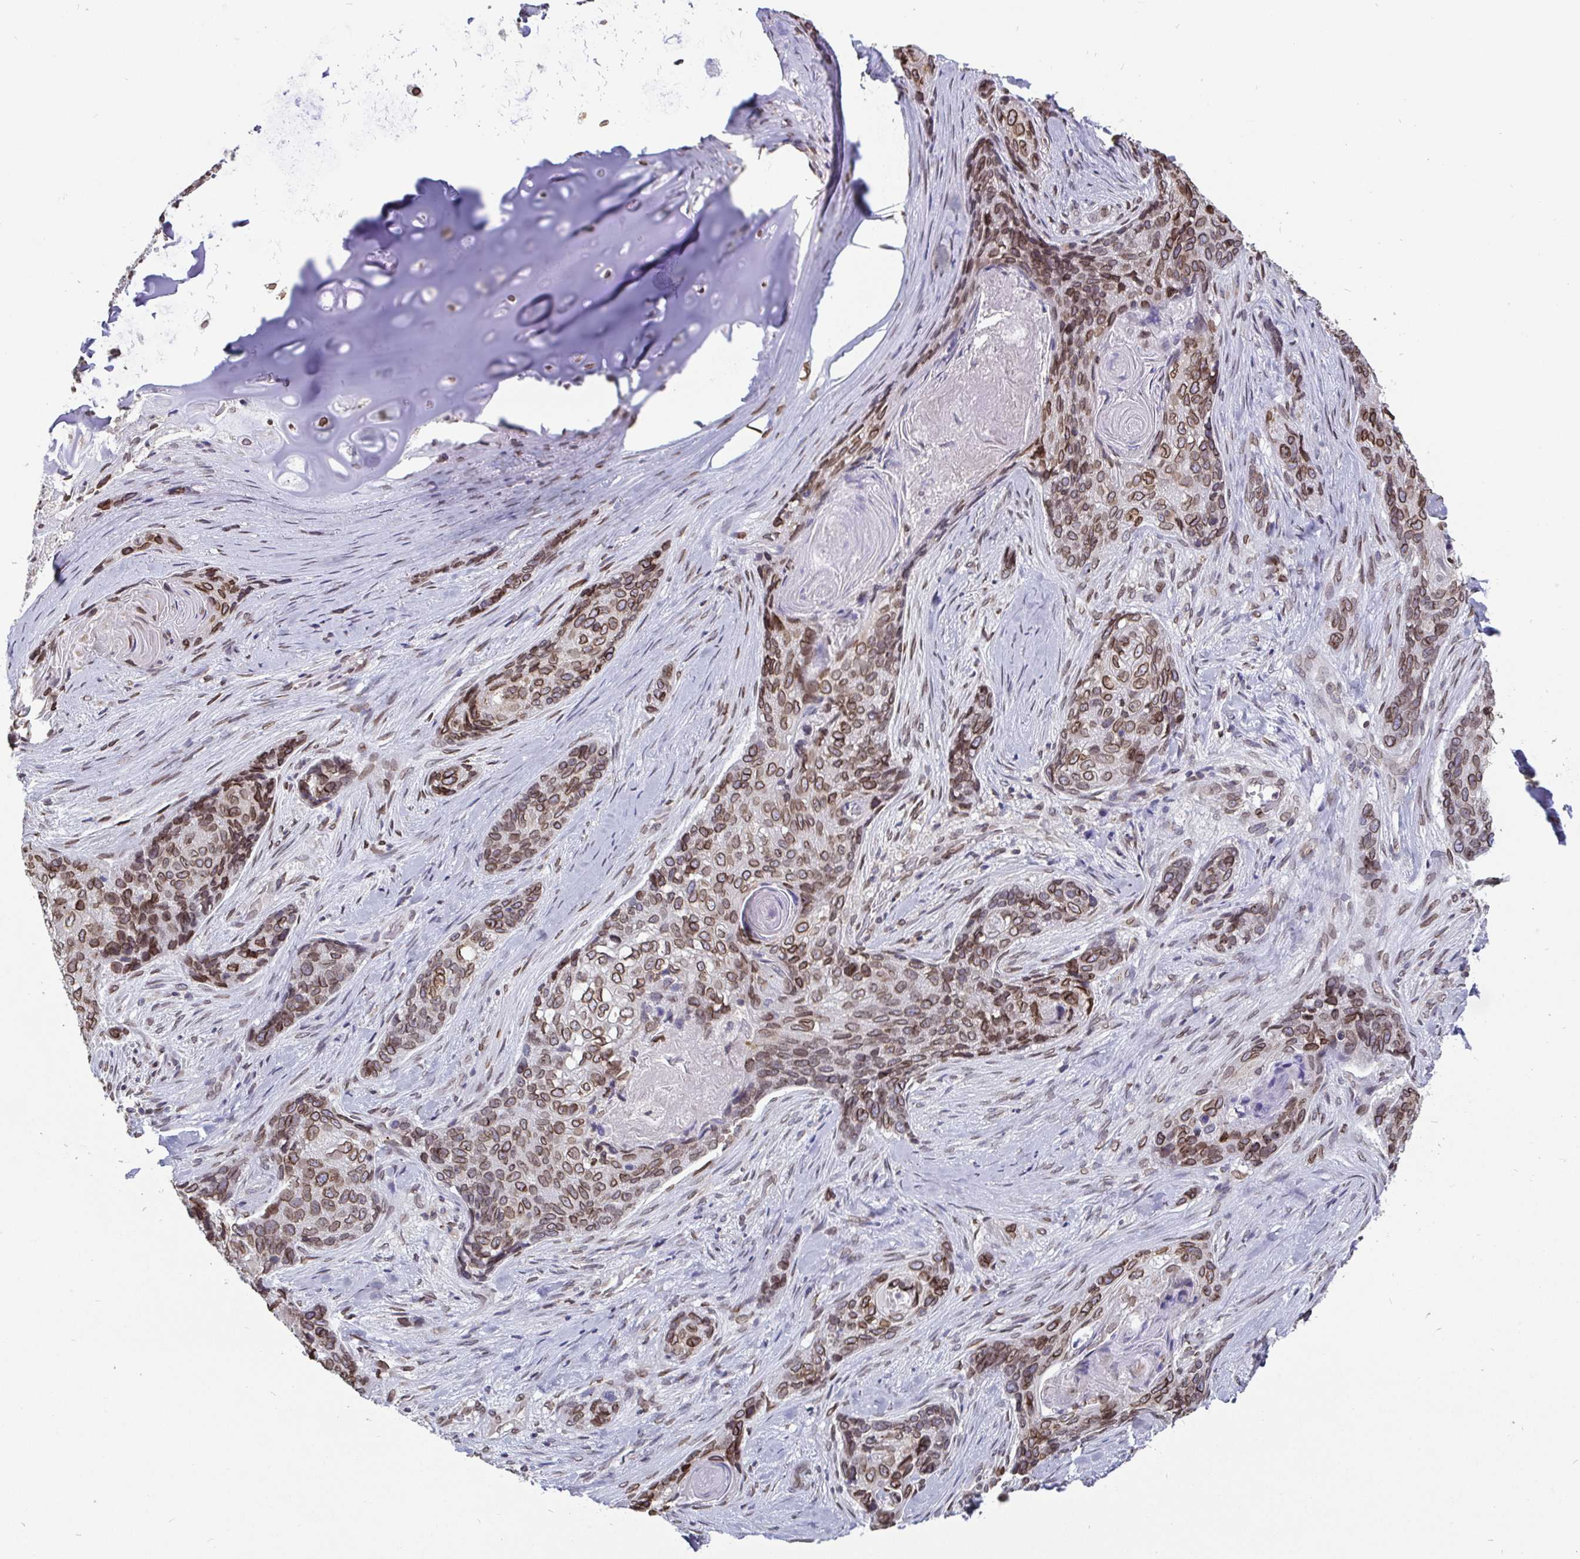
{"staining": {"intensity": "moderate", "quantity": ">75%", "location": "cytoplasmic/membranous,nuclear"}, "tissue": "lung cancer", "cell_type": "Tumor cells", "image_type": "cancer", "snomed": [{"axis": "morphology", "description": "Squamous cell carcinoma, NOS"}, {"axis": "morphology", "description": "Squamous cell carcinoma, metastatic, NOS"}, {"axis": "topography", "description": "Lymph node"}, {"axis": "topography", "description": "Lung"}], "caption": "Lung cancer stained with a protein marker displays moderate staining in tumor cells.", "gene": "EMD", "patient": {"sex": "male", "age": 41}}